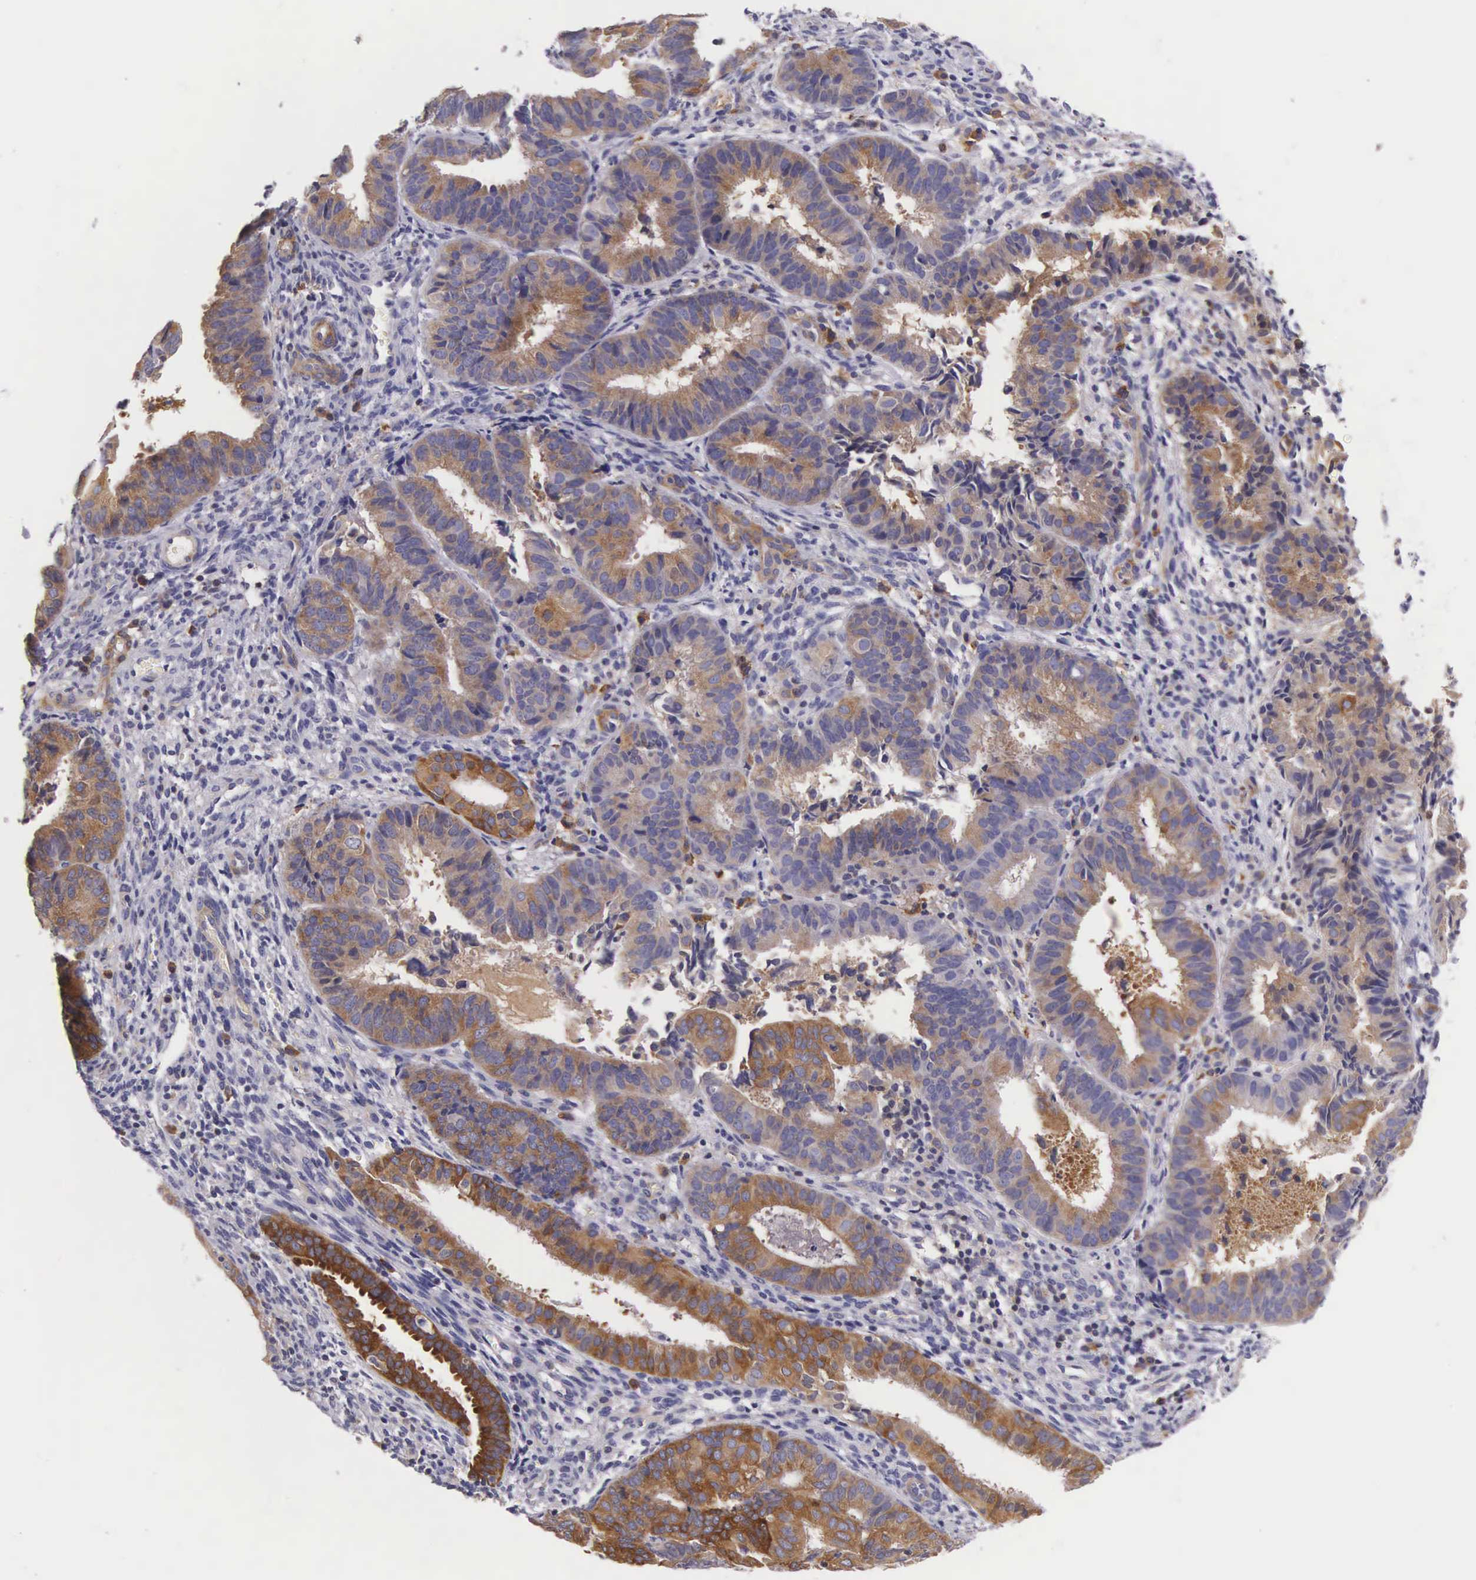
{"staining": {"intensity": "moderate", "quantity": "25%-75%", "location": "cytoplasmic/membranous"}, "tissue": "endometrial cancer", "cell_type": "Tumor cells", "image_type": "cancer", "snomed": [{"axis": "morphology", "description": "Adenocarcinoma, NOS"}, {"axis": "topography", "description": "Endometrium"}], "caption": "Immunohistochemistry (IHC) micrograph of endometrial cancer (adenocarcinoma) stained for a protein (brown), which demonstrates medium levels of moderate cytoplasmic/membranous staining in about 25%-75% of tumor cells.", "gene": "OSBPL3", "patient": {"sex": "female", "age": 63}}